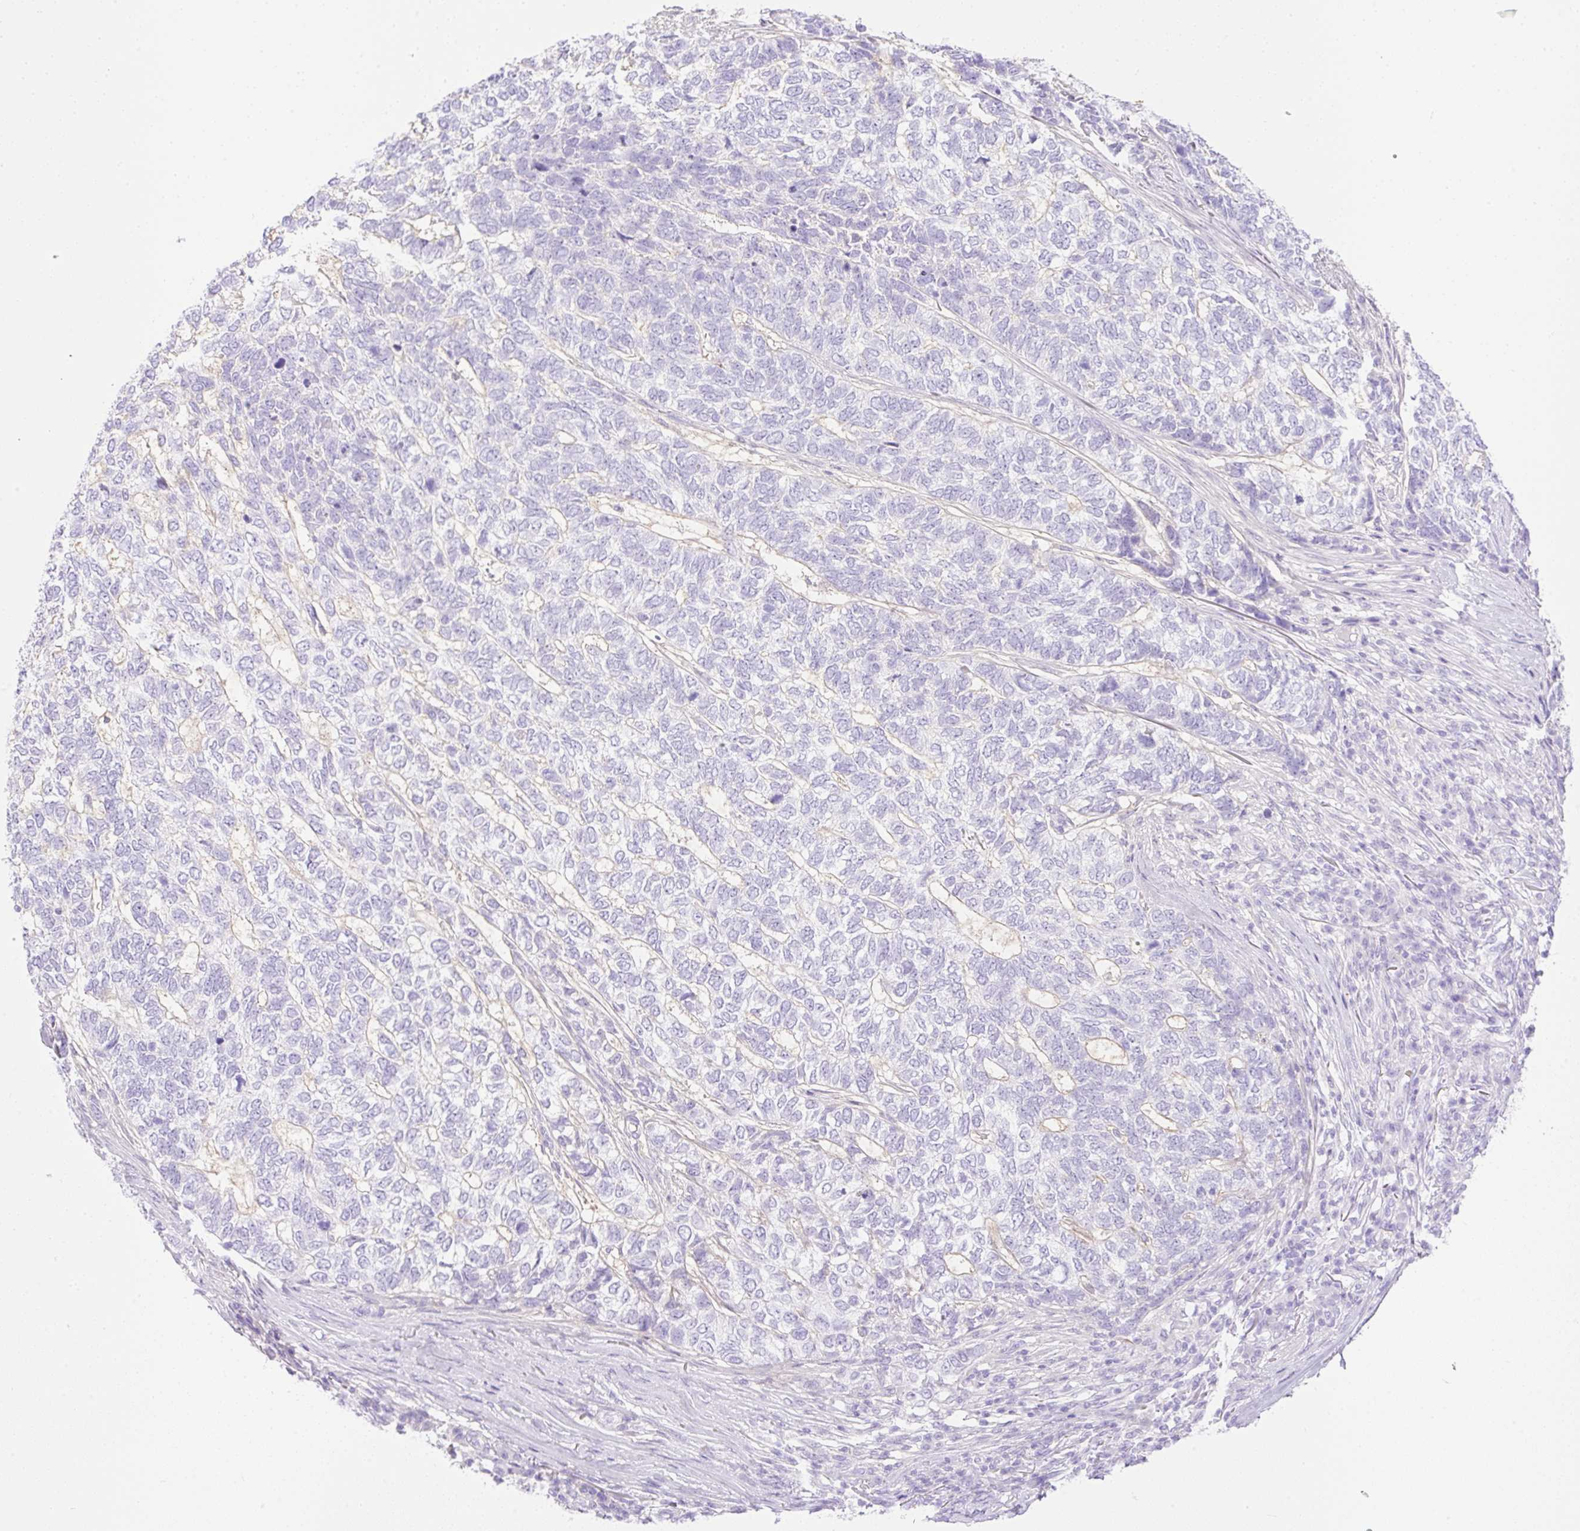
{"staining": {"intensity": "negative", "quantity": "none", "location": "none"}, "tissue": "skin cancer", "cell_type": "Tumor cells", "image_type": "cancer", "snomed": [{"axis": "morphology", "description": "Basal cell carcinoma"}, {"axis": "topography", "description": "Skin"}], "caption": "Tumor cells are negative for protein expression in human skin basal cell carcinoma. (DAB (3,3'-diaminobenzidine) immunohistochemistry with hematoxylin counter stain).", "gene": "CDX1", "patient": {"sex": "female", "age": 65}}